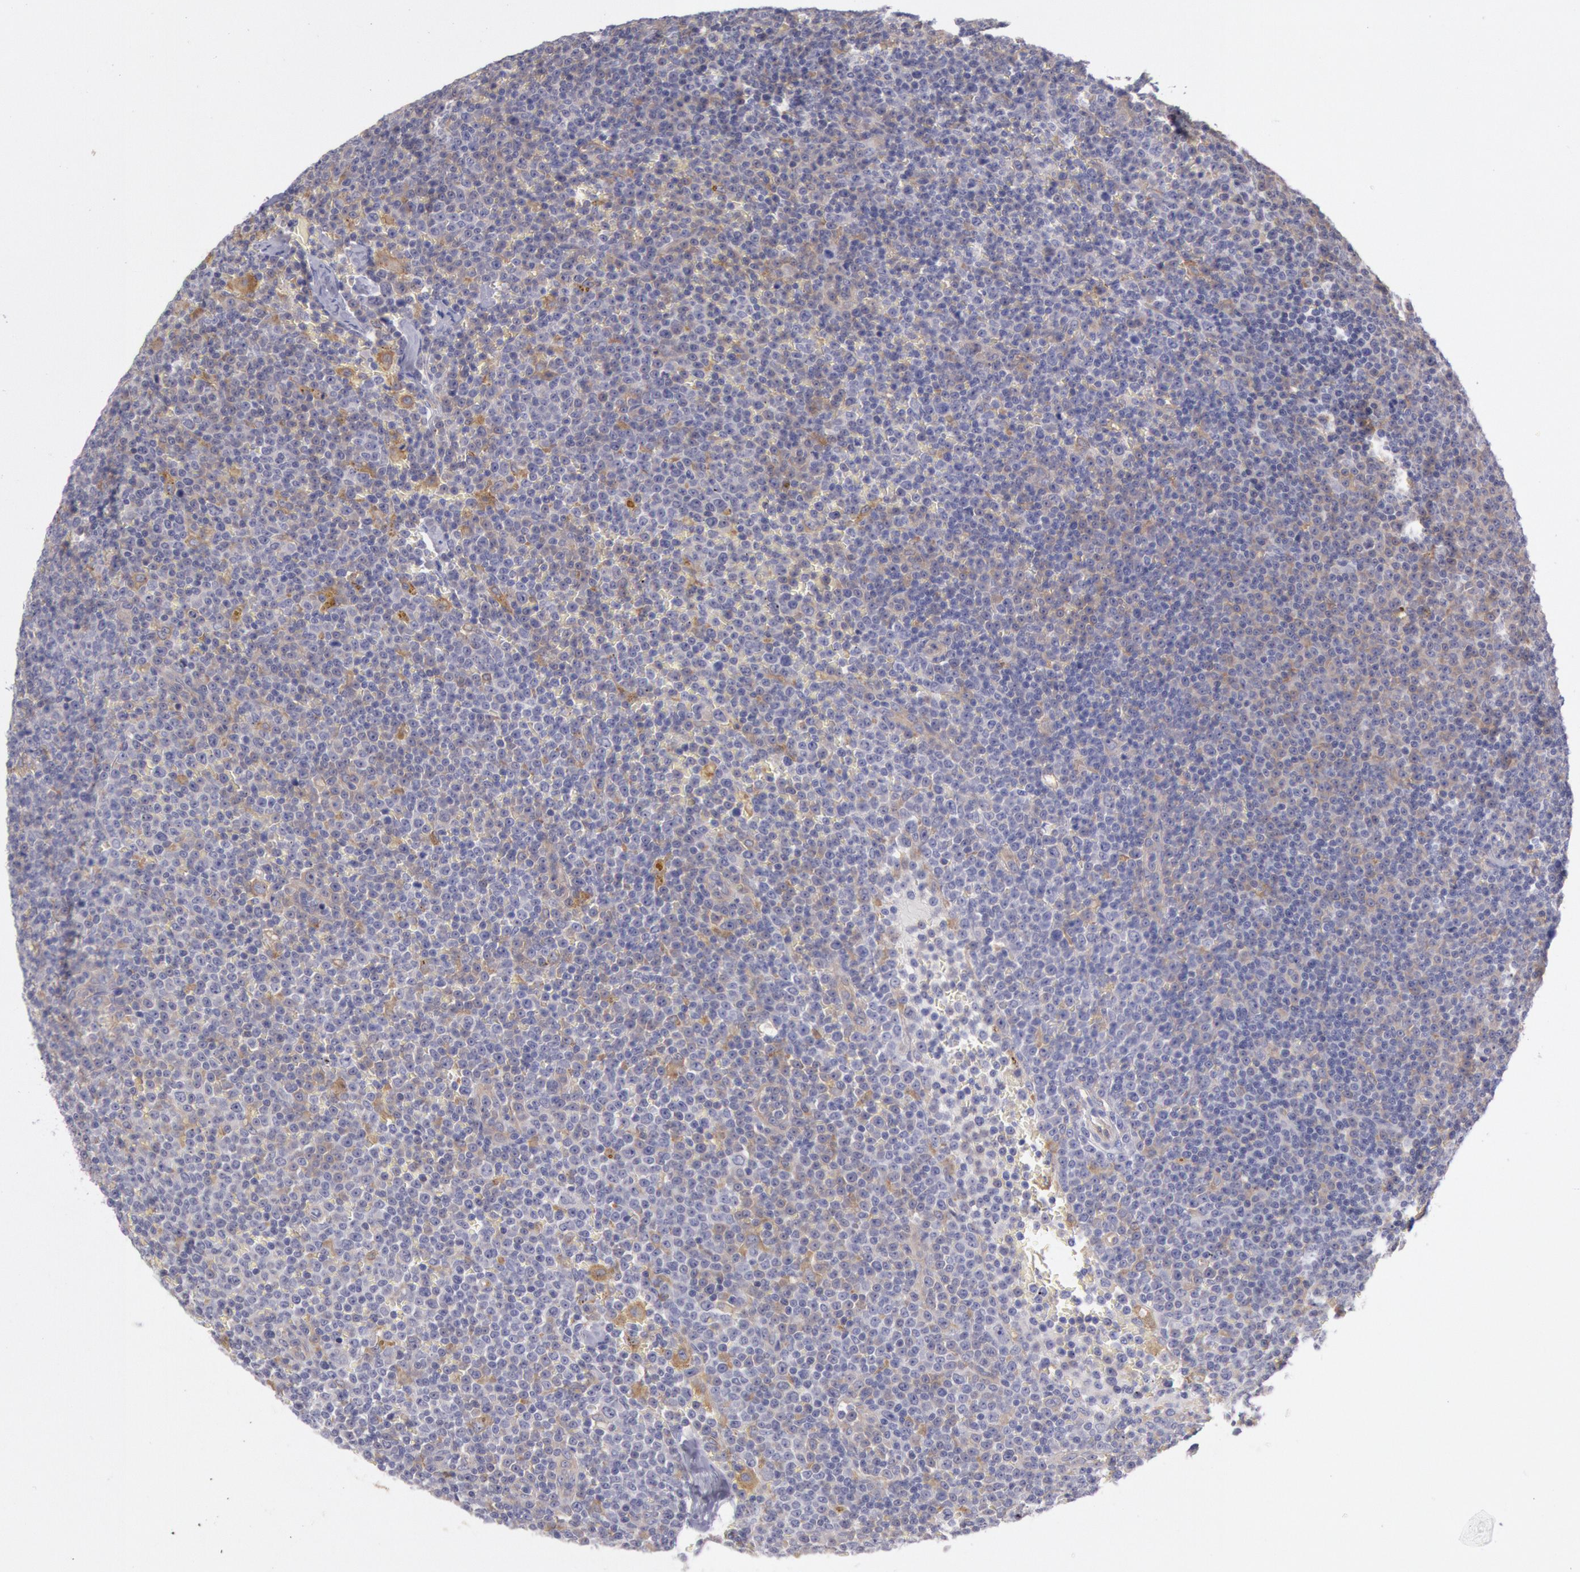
{"staining": {"intensity": "weak", "quantity": "<25%", "location": "cytoplasmic/membranous"}, "tissue": "lymphoma", "cell_type": "Tumor cells", "image_type": "cancer", "snomed": [{"axis": "morphology", "description": "Malignant lymphoma, non-Hodgkin's type, Low grade"}, {"axis": "topography", "description": "Lymph node"}], "caption": "Low-grade malignant lymphoma, non-Hodgkin's type stained for a protein using immunohistochemistry displays no expression tumor cells.", "gene": "MYO5A", "patient": {"sex": "male", "age": 50}}